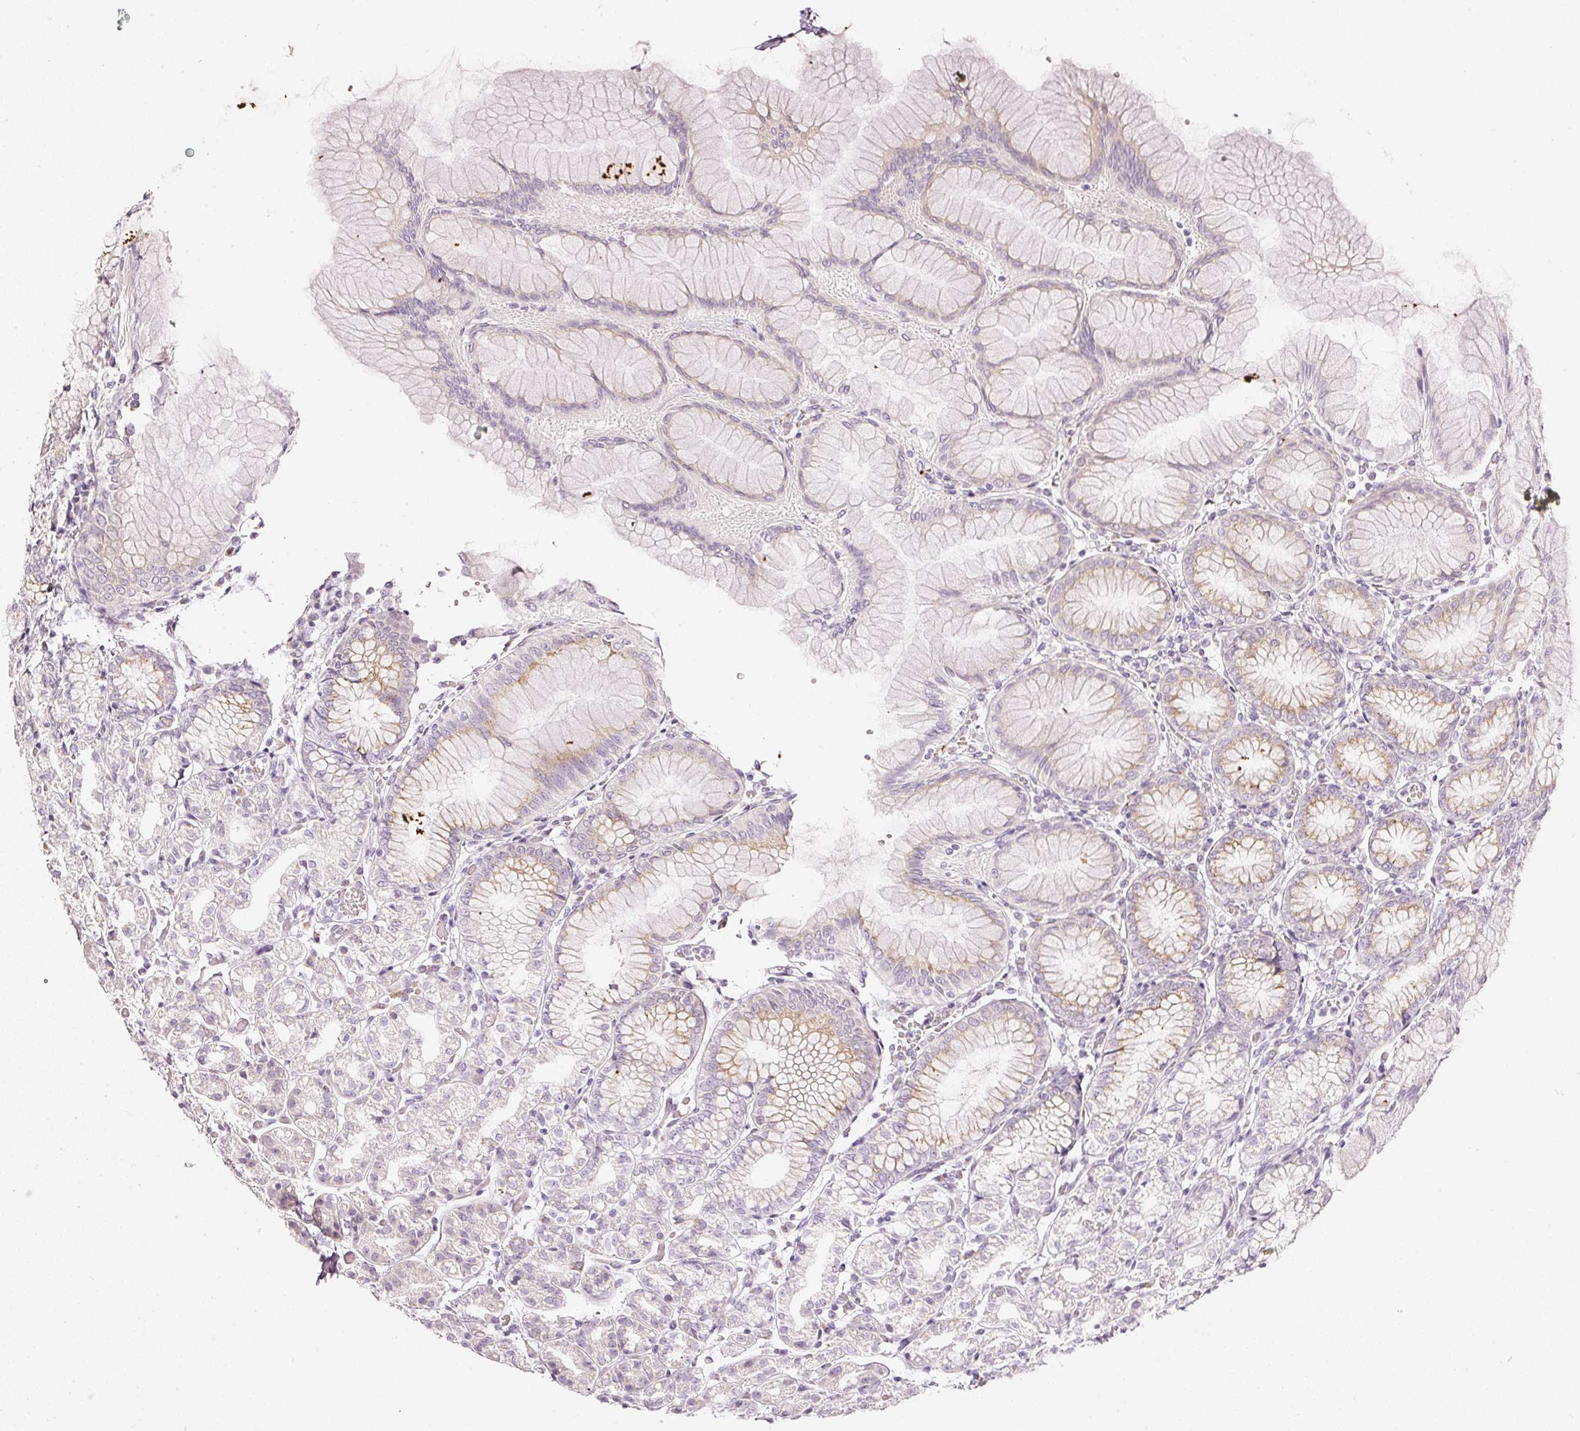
{"staining": {"intensity": "weak", "quantity": "25%-75%", "location": "cytoplasmic/membranous"}, "tissue": "stomach", "cell_type": "Glandular cells", "image_type": "normal", "snomed": [{"axis": "morphology", "description": "Normal tissue, NOS"}, {"axis": "topography", "description": "Stomach"}], "caption": "Approximately 25%-75% of glandular cells in benign stomach exhibit weak cytoplasmic/membranous protein expression as visualized by brown immunohistochemical staining.", "gene": "SDF4", "patient": {"sex": "female", "age": 57}}